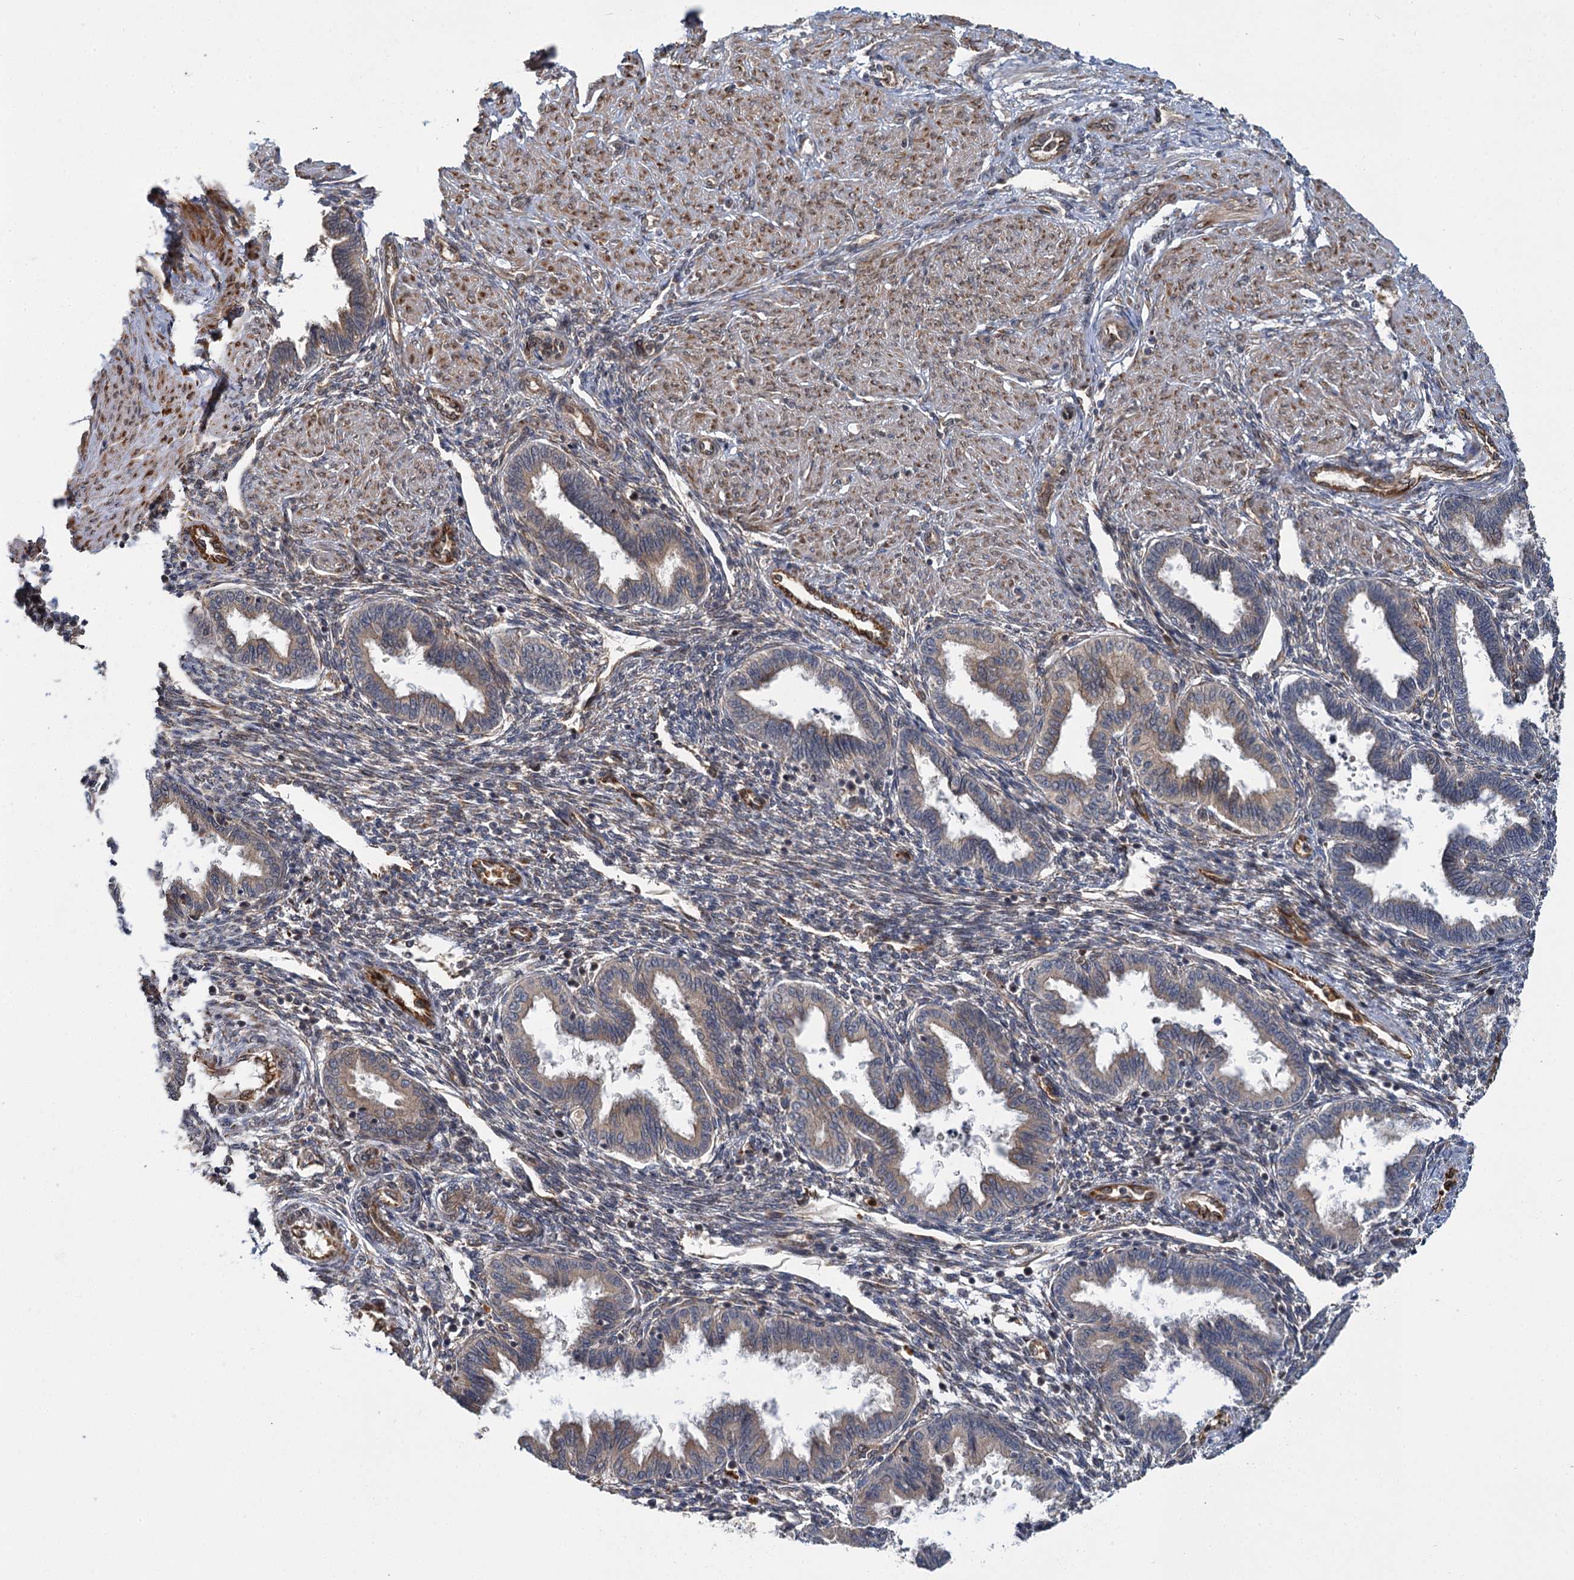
{"staining": {"intensity": "weak", "quantity": "<25%", "location": "cytoplasmic/membranous"}, "tissue": "endometrium", "cell_type": "Cells in endometrial stroma", "image_type": "normal", "snomed": [{"axis": "morphology", "description": "Normal tissue, NOS"}, {"axis": "topography", "description": "Endometrium"}], "caption": "Immunohistochemical staining of normal human endometrium reveals no significant positivity in cells in endometrial stroma. (IHC, brightfield microscopy, high magnification).", "gene": "APBA2", "patient": {"sex": "female", "age": 33}}